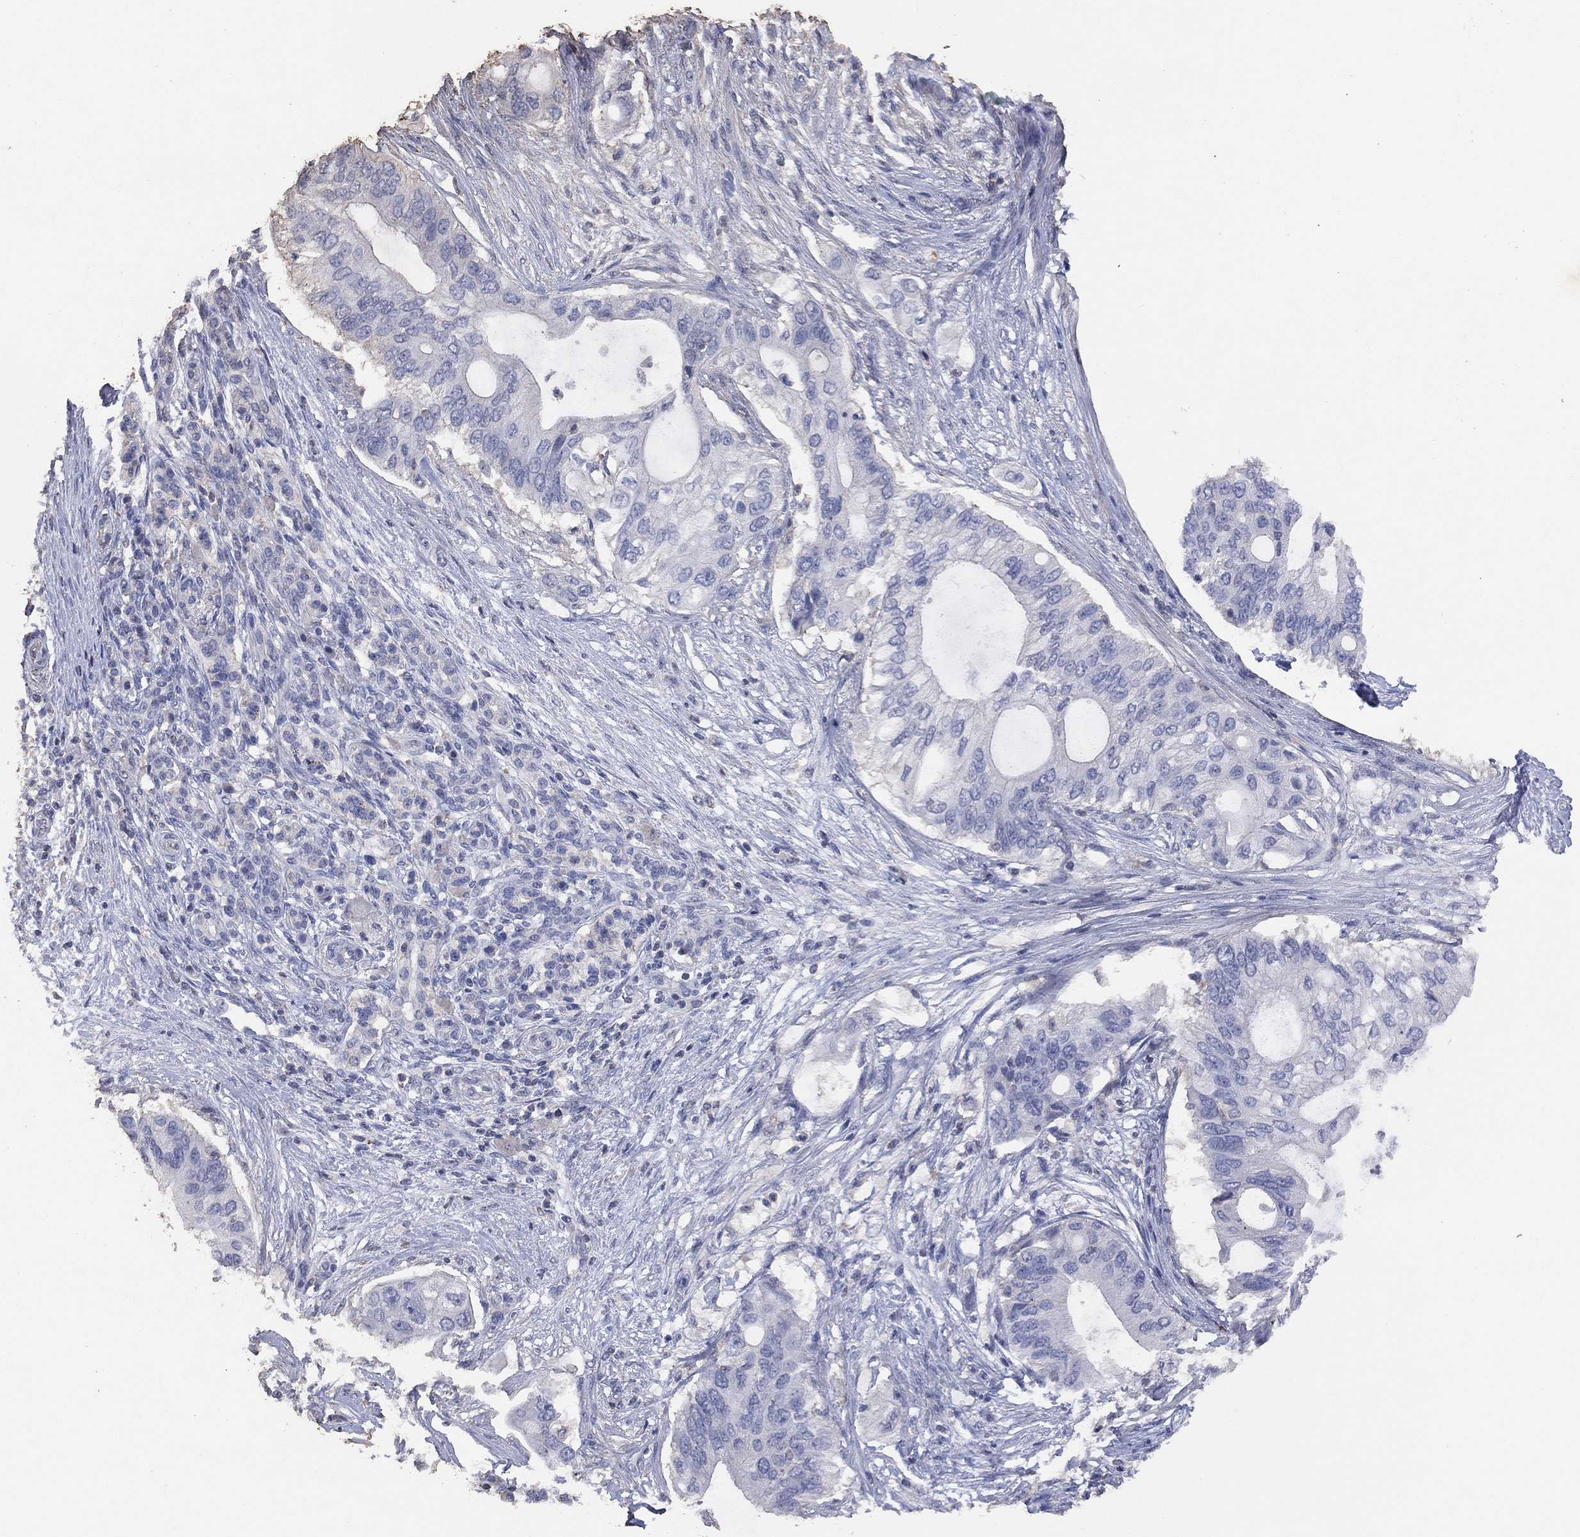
{"staining": {"intensity": "negative", "quantity": "none", "location": "none"}, "tissue": "pancreatic cancer", "cell_type": "Tumor cells", "image_type": "cancer", "snomed": [{"axis": "morphology", "description": "Adenocarcinoma, NOS"}, {"axis": "topography", "description": "Pancreas"}], "caption": "DAB (3,3'-diaminobenzidine) immunohistochemical staining of human pancreatic cancer (adenocarcinoma) shows no significant positivity in tumor cells. (DAB (3,3'-diaminobenzidine) IHC, high magnification).", "gene": "ADPRHL1", "patient": {"sex": "female", "age": 72}}